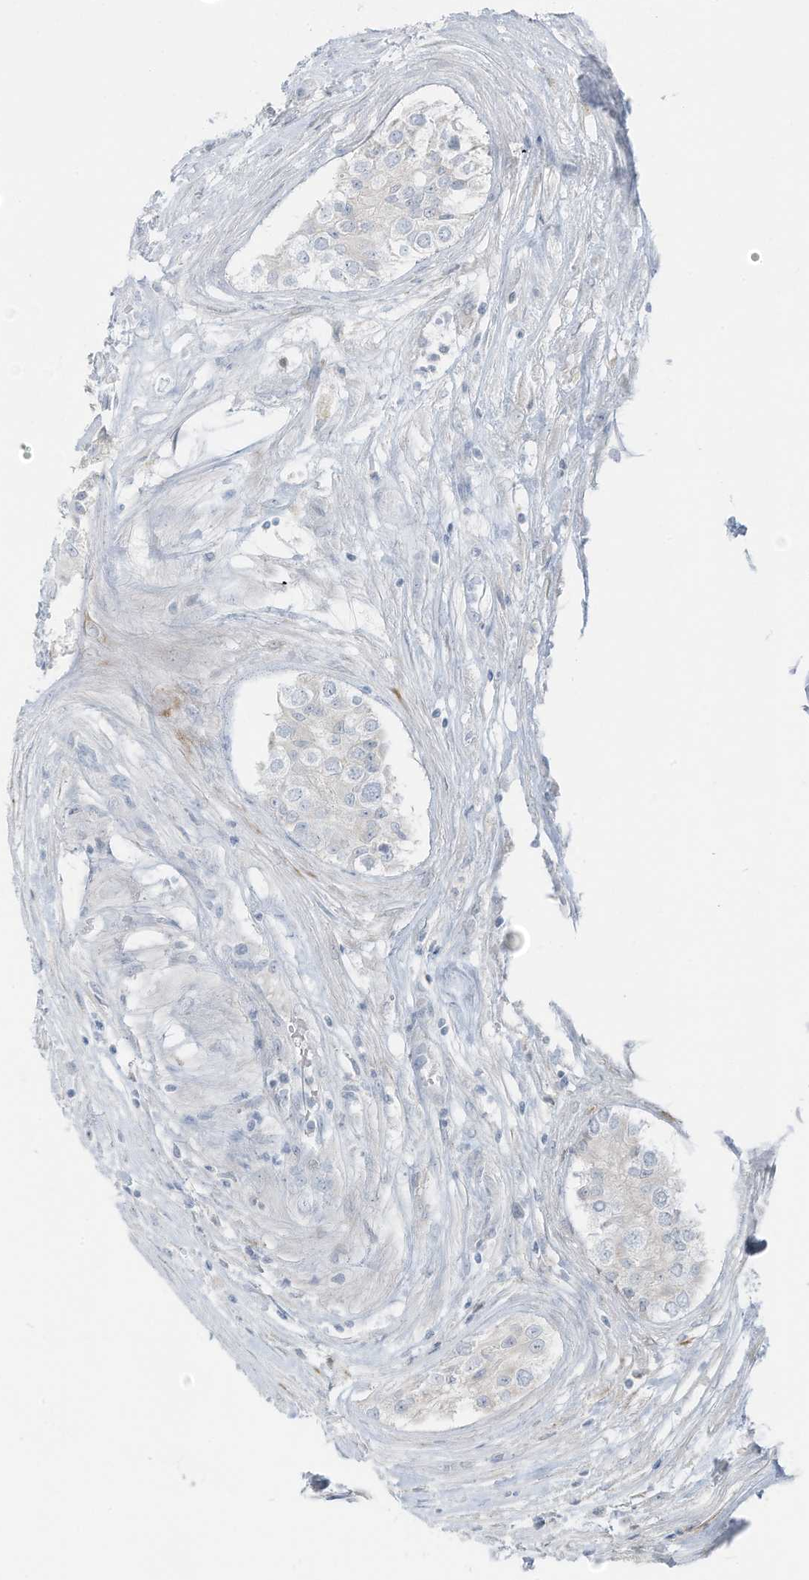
{"staining": {"intensity": "negative", "quantity": "none", "location": "none"}, "tissue": "testis cancer", "cell_type": "Tumor cells", "image_type": "cancer", "snomed": [{"axis": "morphology", "description": "Carcinoma, Embryonal, NOS"}, {"axis": "topography", "description": "Testis"}], "caption": "Histopathology image shows no significant protein expression in tumor cells of testis cancer (embryonal carcinoma).", "gene": "SLC25A43", "patient": {"sex": "male", "age": 25}}